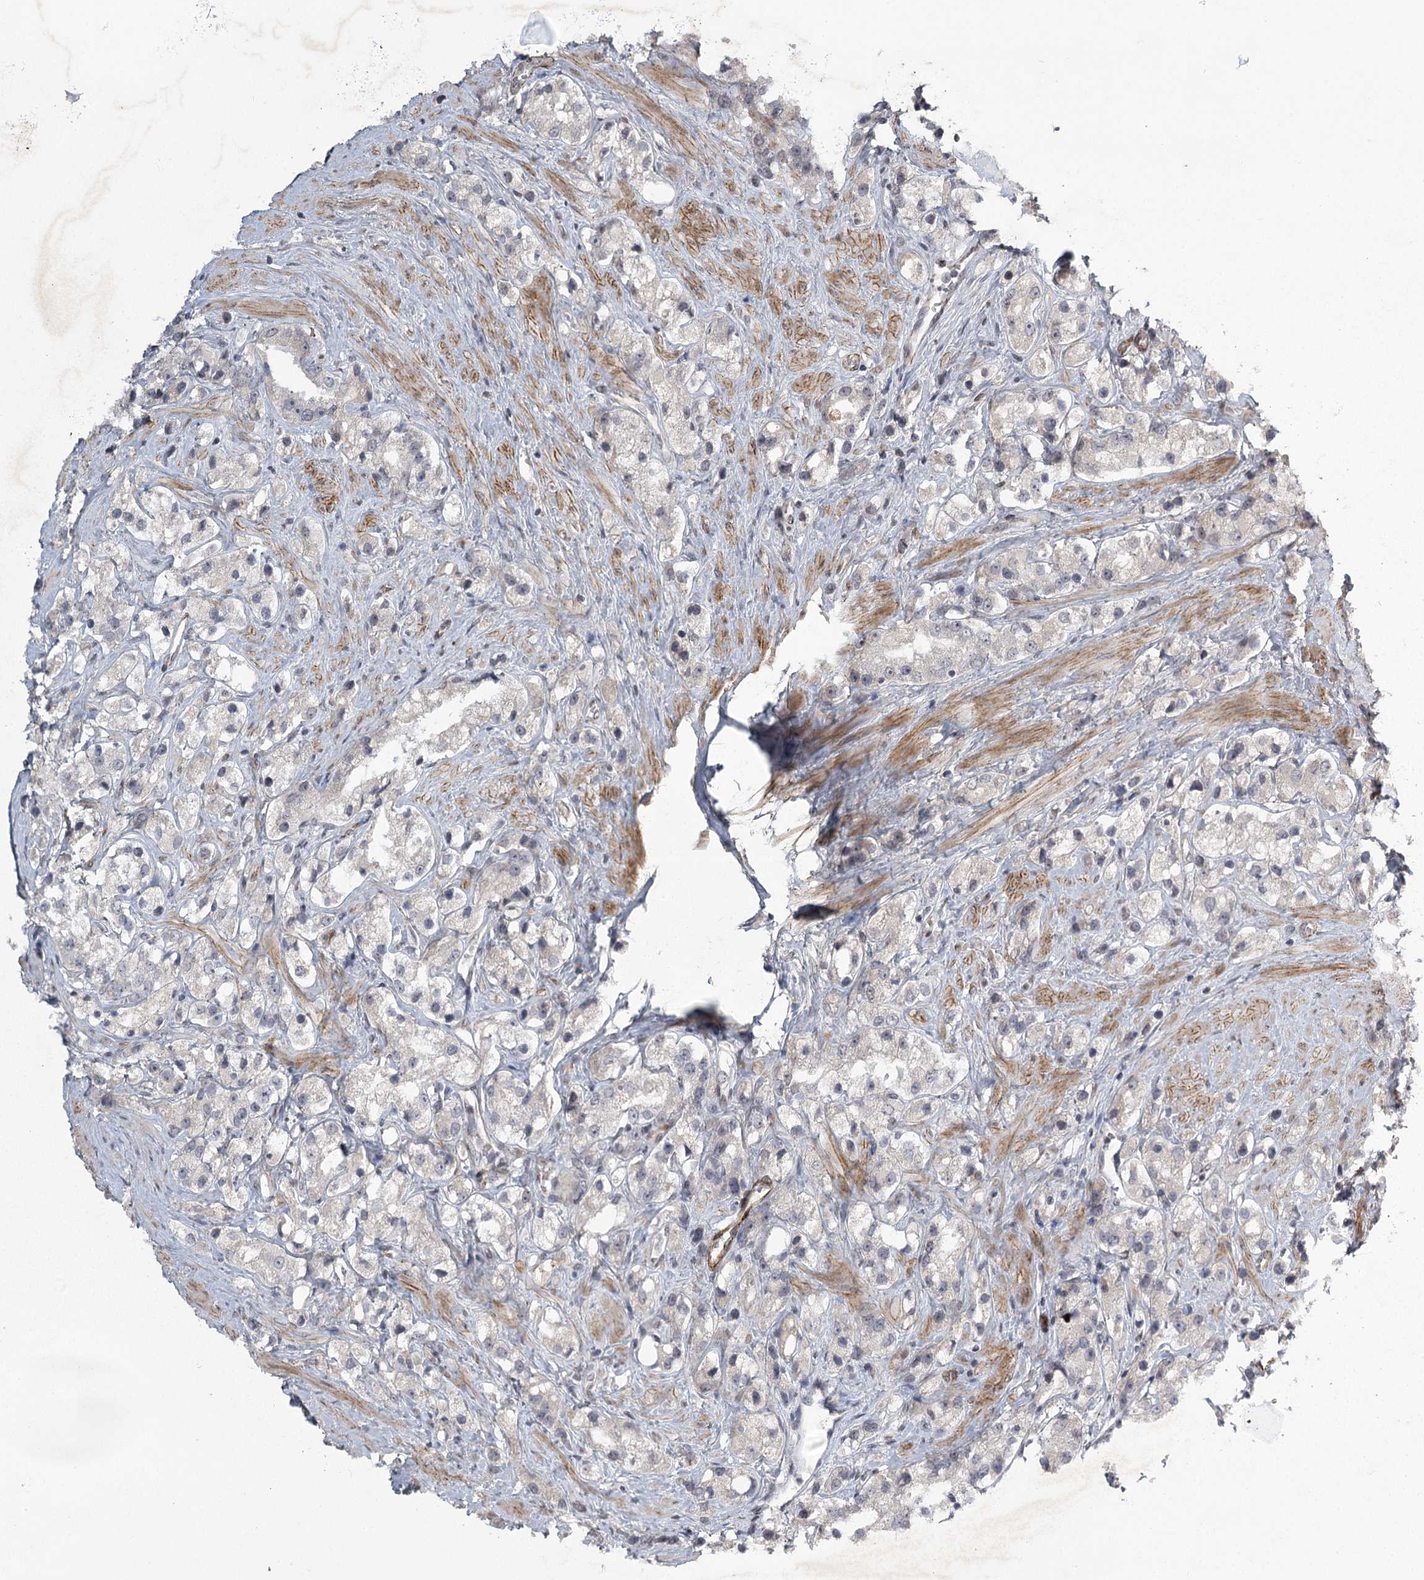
{"staining": {"intensity": "negative", "quantity": "none", "location": "none"}, "tissue": "prostate cancer", "cell_type": "Tumor cells", "image_type": "cancer", "snomed": [{"axis": "morphology", "description": "Adenocarcinoma, NOS"}, {"axis": "topography", "description": "Prostate"}], "caption": "The micrograph displays no significant staining in tumor cells of adenocarcinoma (prostate).", "gene": "MEPE", "patient": {"sex": "male", "age": 79}}